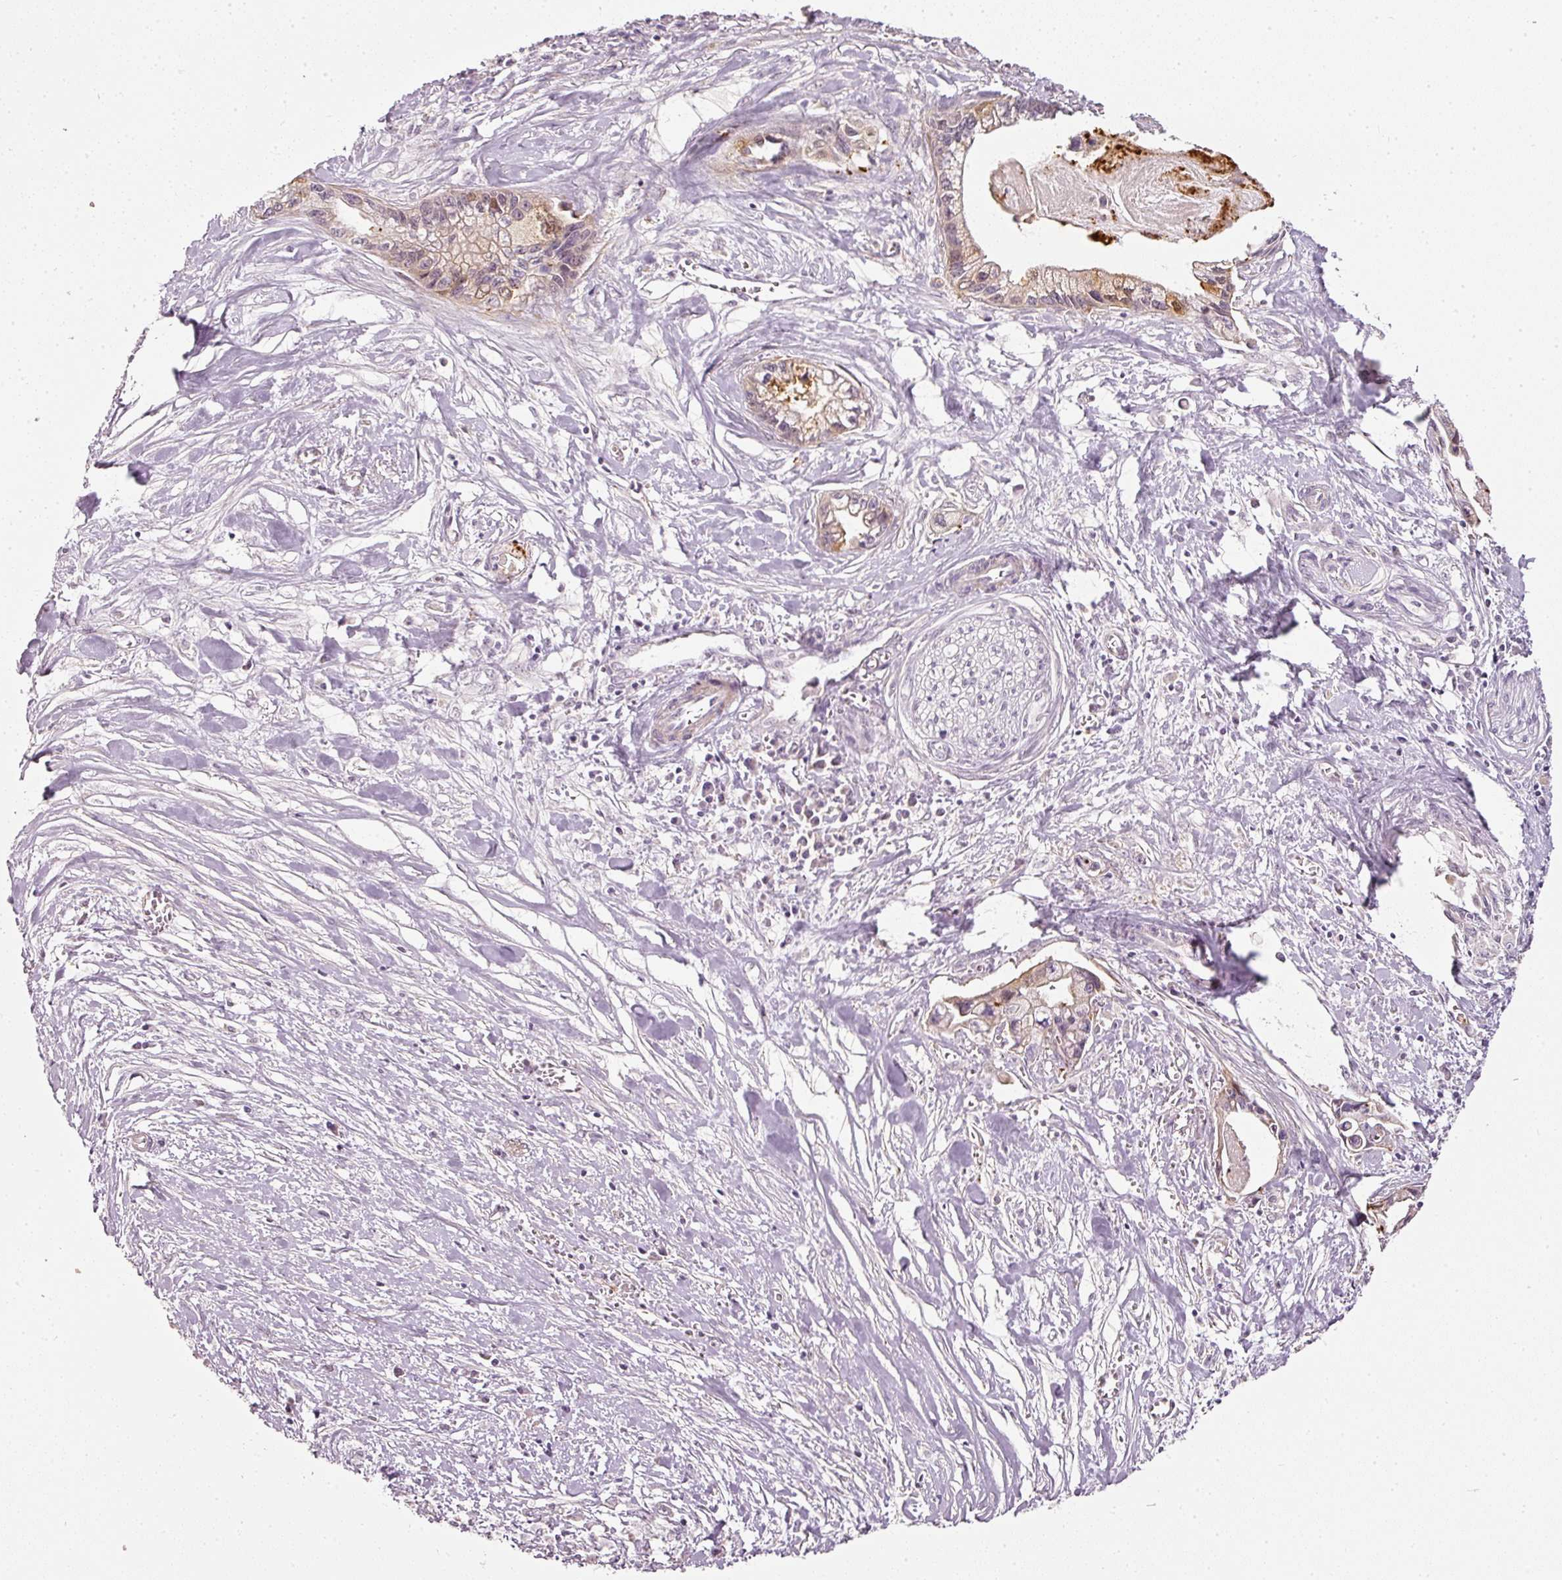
{"staining": {"intensity": "moderate", "quantity": "<25%", "location": "nuclear"}, "tissue": "pancreatic cancer", "cell_type": "Tumor cells", "image_type": "cancer", "snomed": [{"axis": "morphology", "description": "Adenocarcinoma, NOS"}, {"axis": "topography", "description": "Pancreas"}], "caption": "Protein expression analysis of human pancreatic adenocarcinoma reveals moderate nuclear staining in approximately <25% of tumor cells.", "gene": "TOGARAM1", "patient": {"sex": "male", "age": 61}}